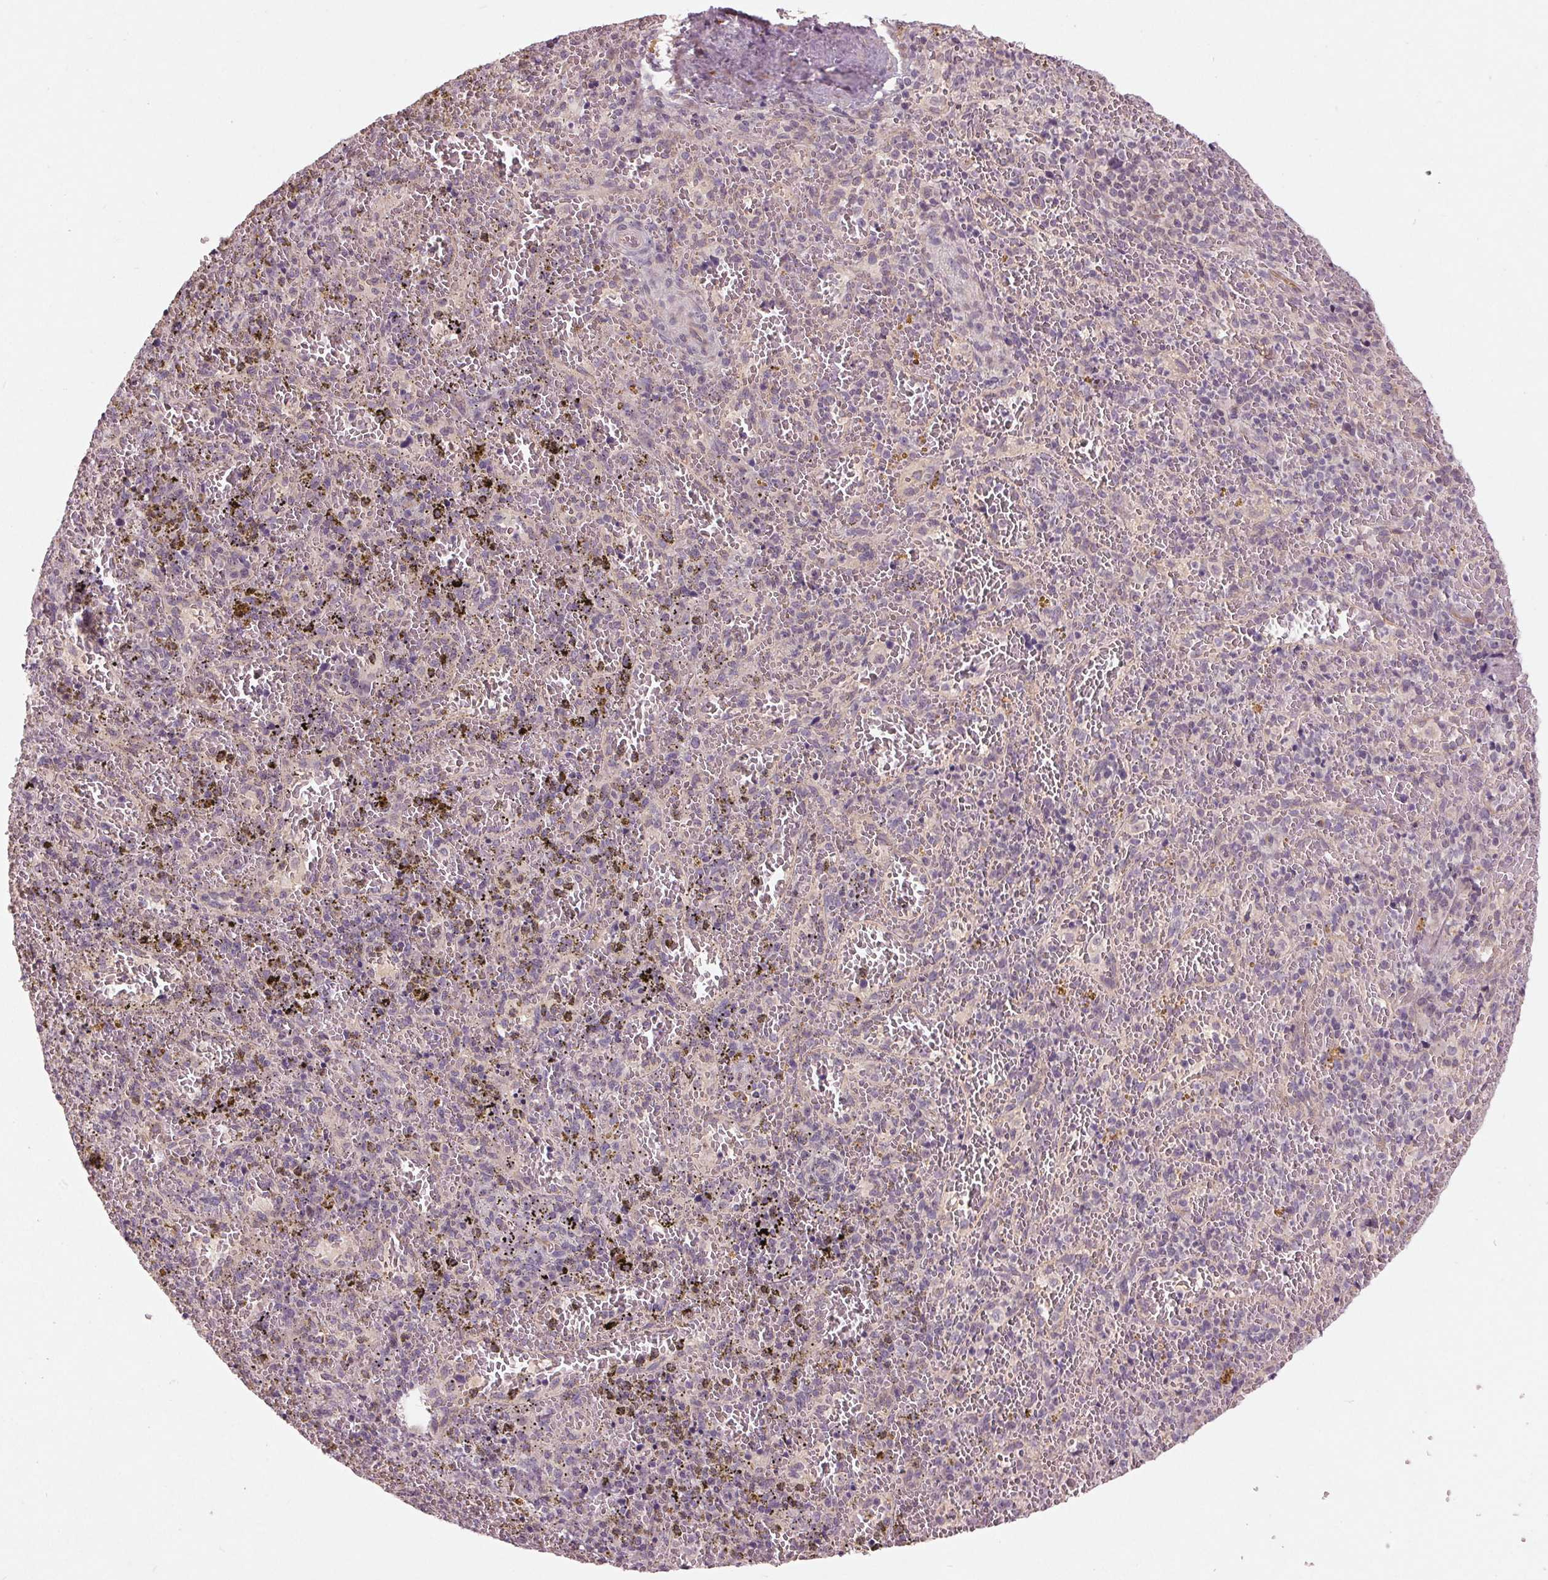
{"staining": {"intensity": "negative", "quantity": "none", "location": "none"}, "tissue": "spleen", "cell_type": "Cells in red pulp", "image_type": "normal", "snomed": [{"axis": "morphology", "description": "Normal tissue, NOS"}, {"axis": "topography", "description": "Spleen"}], "caption": "IHC histopathology image of benign spleen stained for a protein (brown), which demonstrates no expression in cells in red pulp. (DAB immunohistochemistry (IHC), high magnification).", "gene": "ZNF605", "patient": {"sex": "female", "age": 50}}